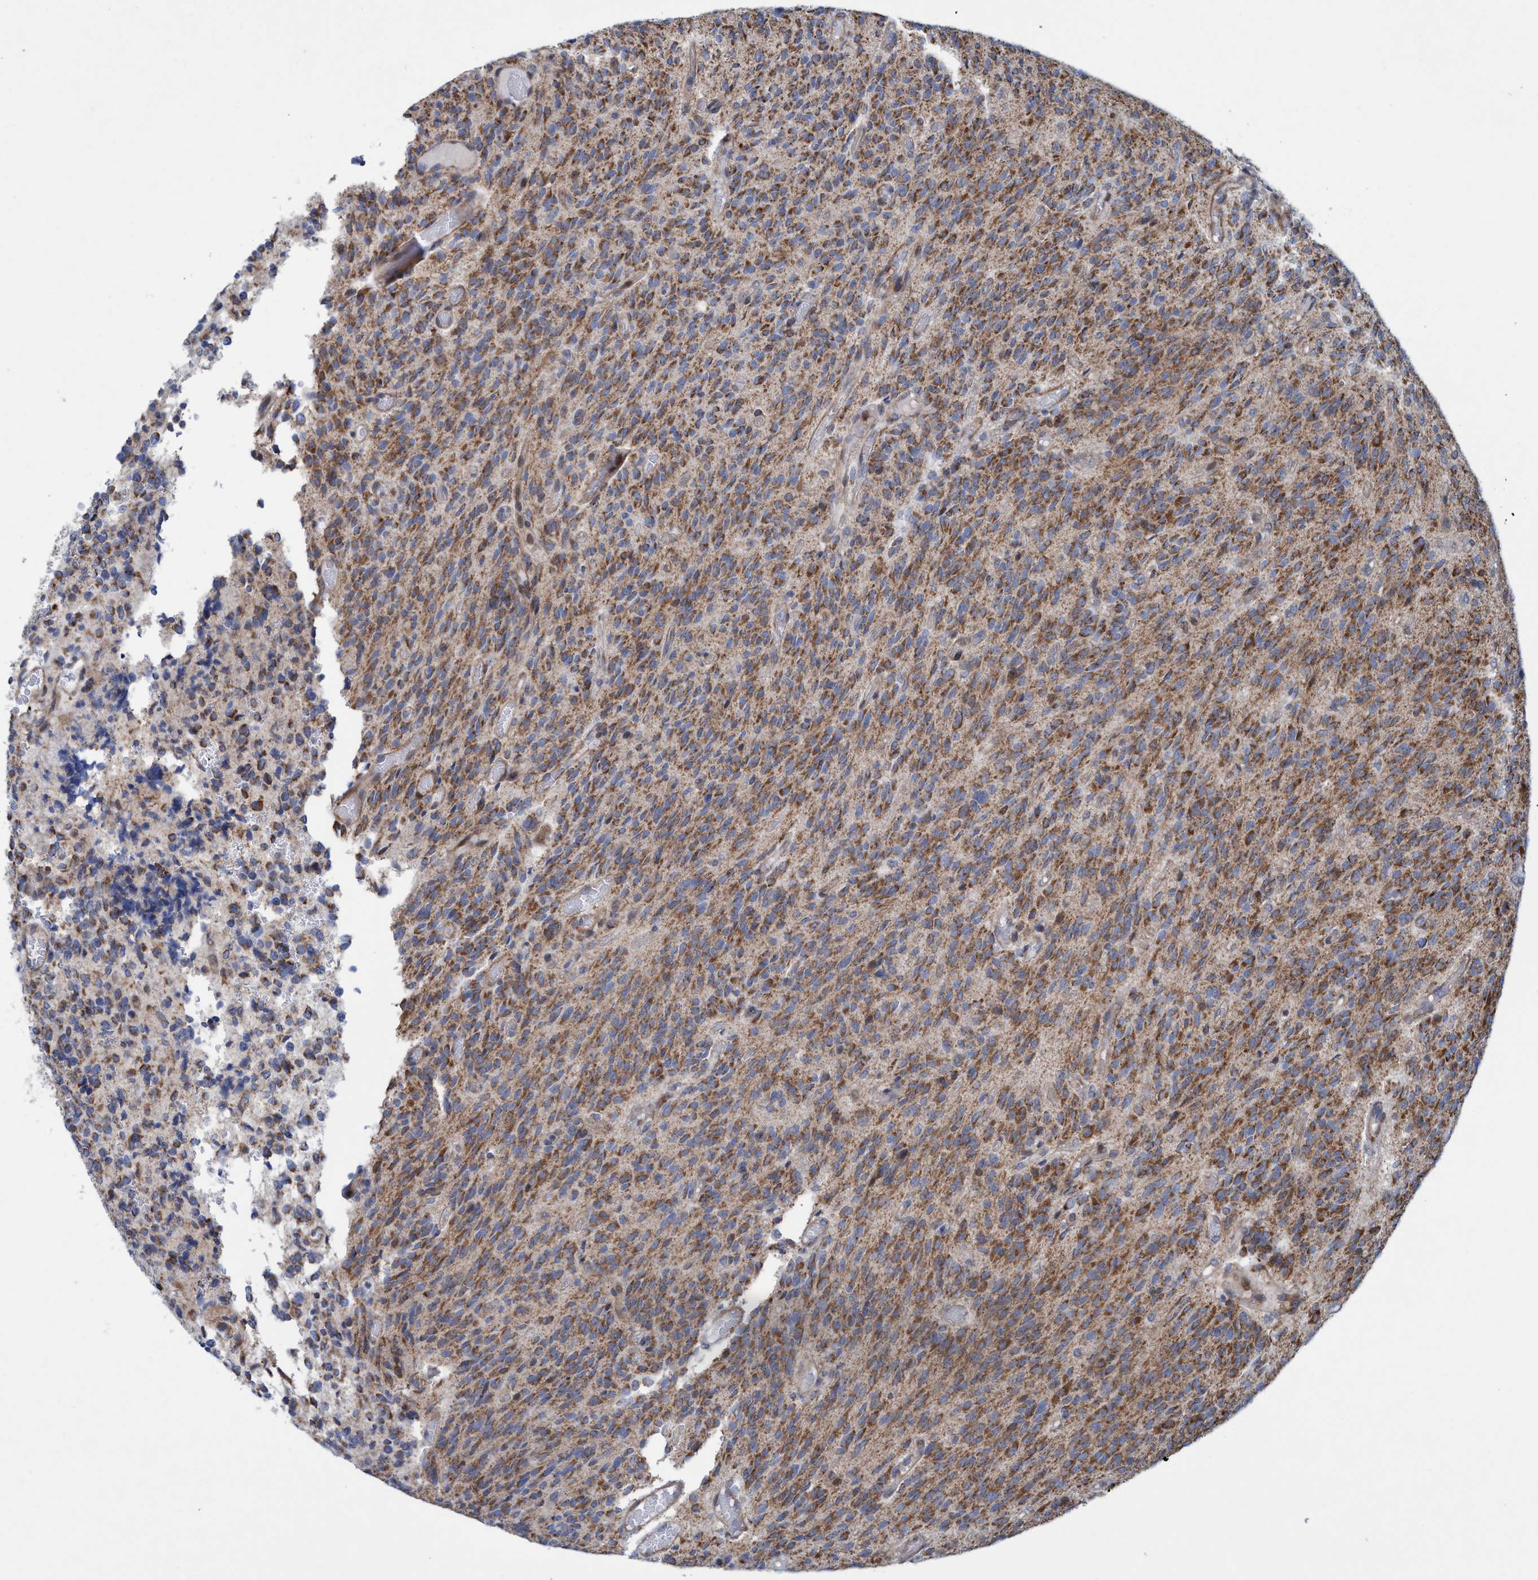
{"staining": {"intensity": "moderate", "quantity": ">75%", "location": "cytoplasmic/membranous"}, "tissue": "glioma", "cell_type": "Tumor cells", "image_type": "cancer", "snomed": [{"axis": "morphology", "description": "Glioma, malignant, High grade"}, {"axis": "topography", "description": "Brain"}], "caption": "Moderate cytoplasmic/membranous staining for a protein is appreciated in approximately >75% of tumor cells of glioma using IHC.", "gene": "POLR1F", "patient": {"sex": "male", "age": 34}}